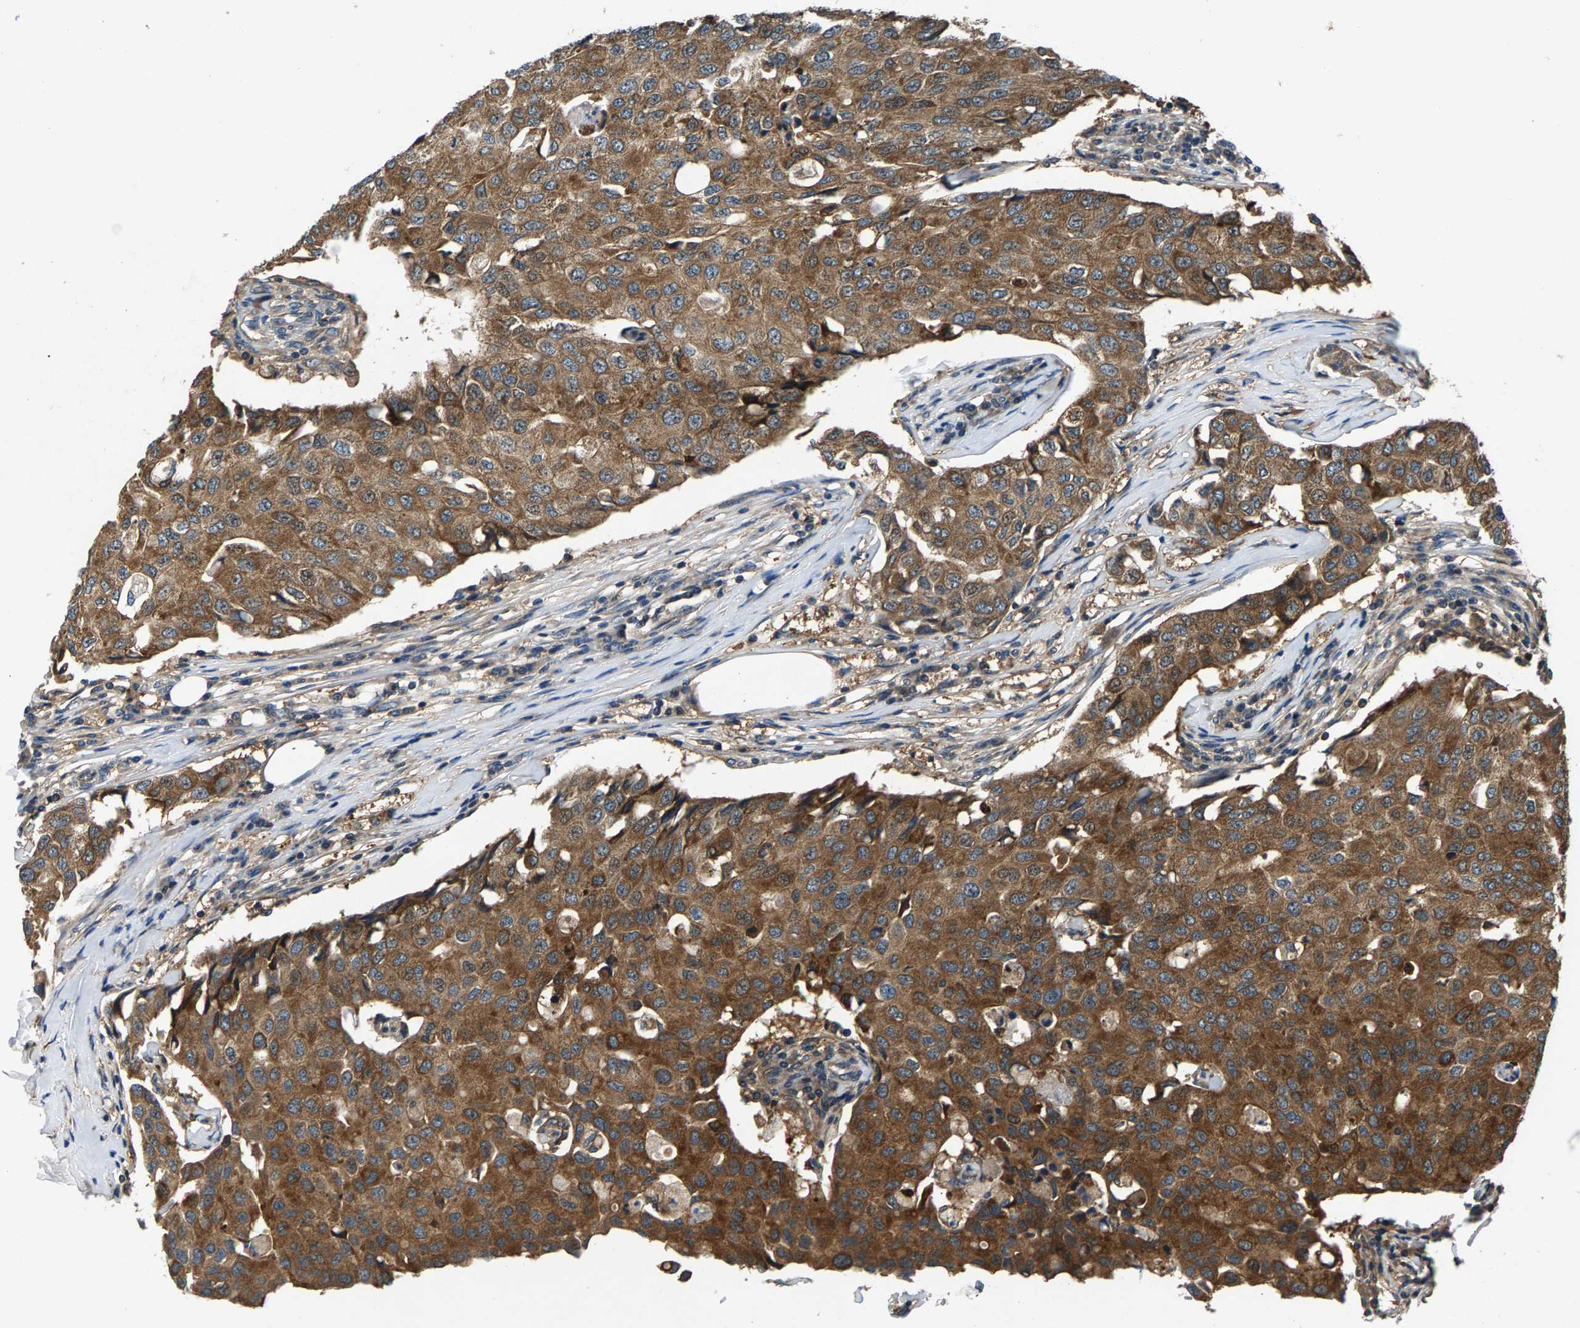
{"staining": {"intensity": "moderate", "quantity": ">75%", "location": "cytoplasmic/membranous"}, "tissue": "breast cancer", "cell_type": "Tumor cells", "image_type": "cancer", "snomed": [{"axis": "morphology", "description": "Duct carcinoma"}, {"axis": "topography", "description": "Breast"}], "caption": "Intraductal carcinoma (breast) stained with DAB IHC shows medium levels of moderate cytoplasmic/membranous staining in approximately >75% of tumor cells.", "gene": "FAM78A", "patient": {"sex": "female", "age": 80}}